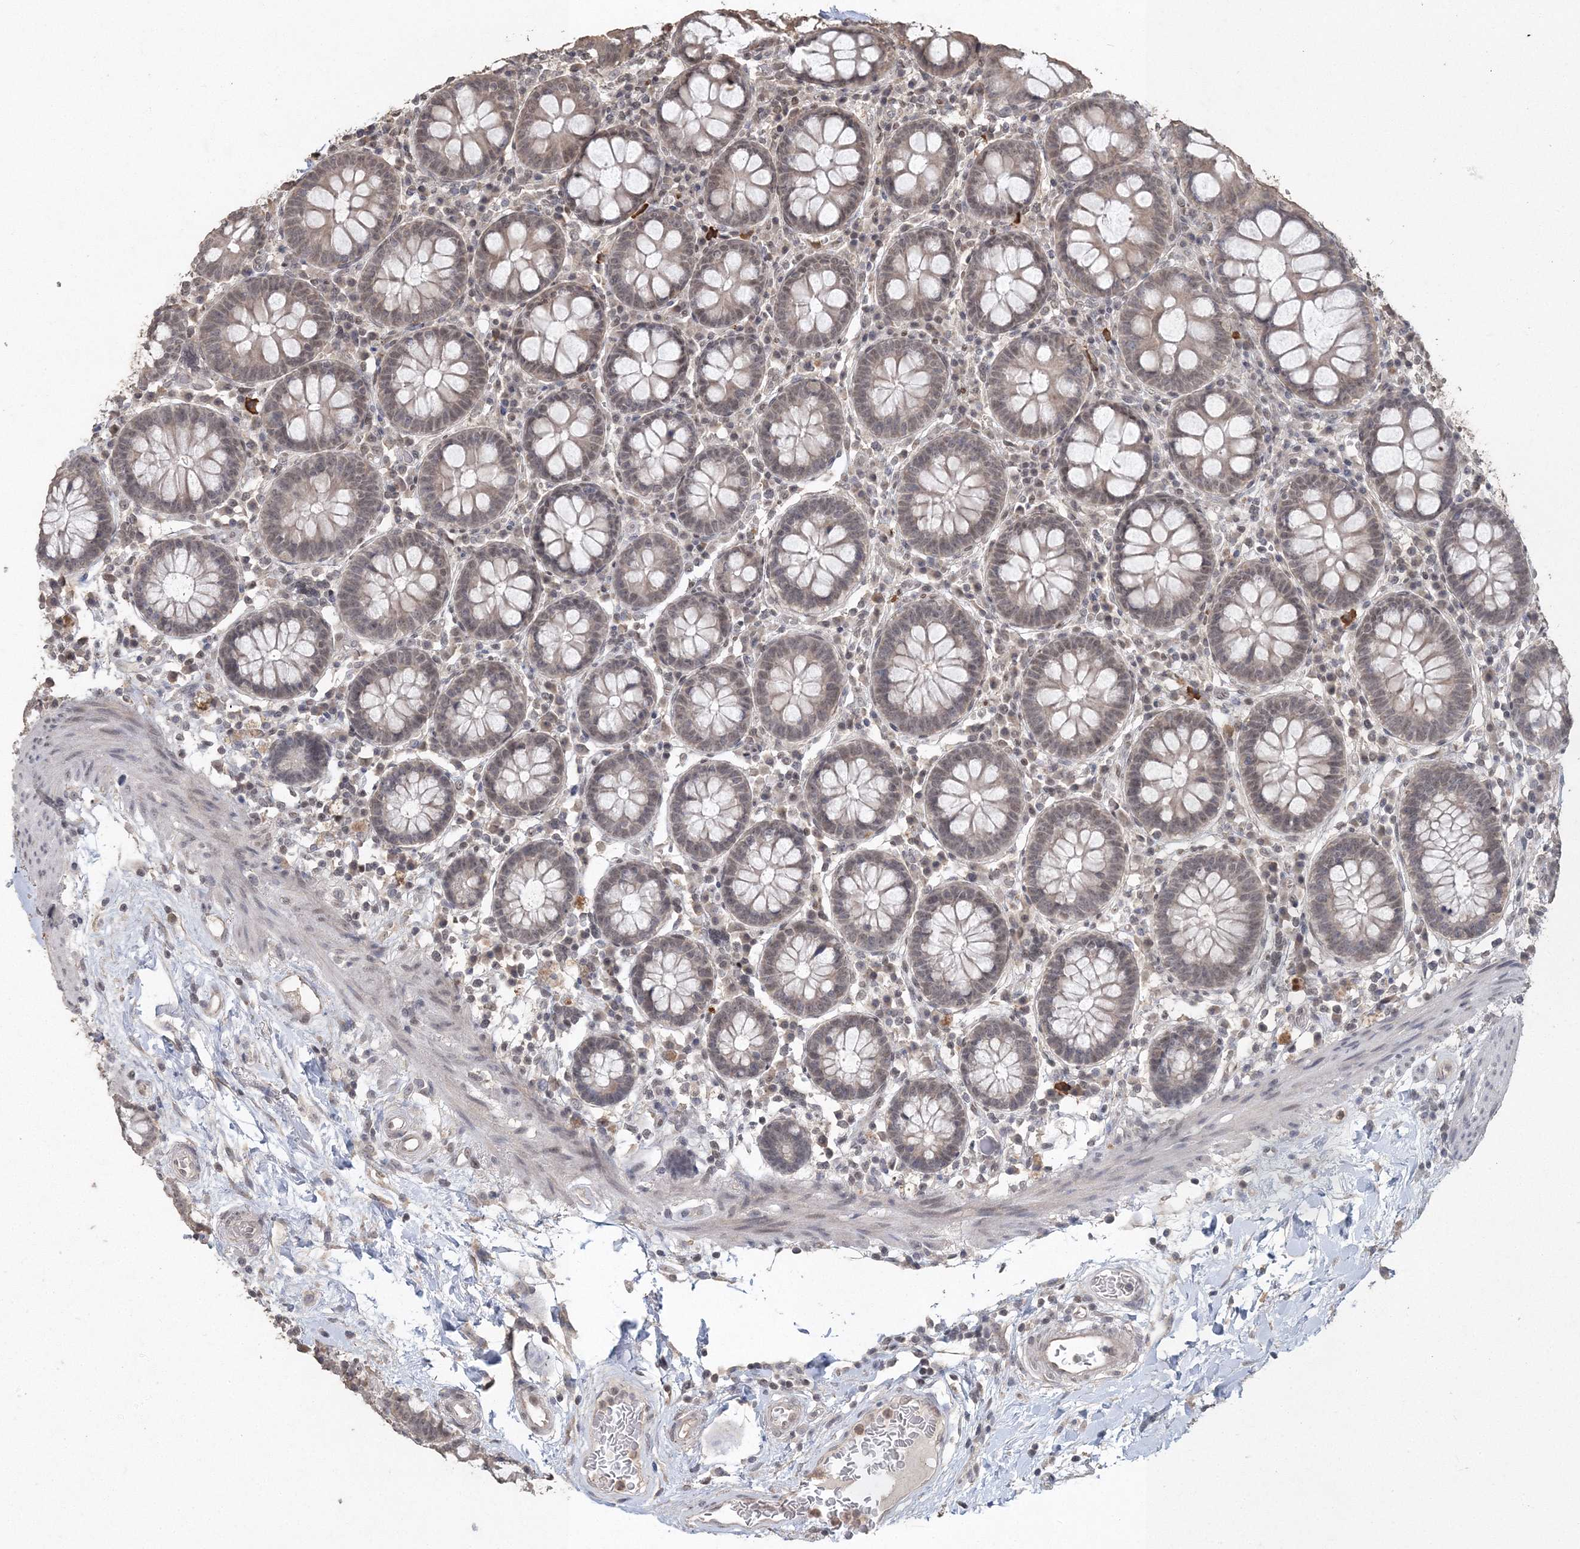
{"staining": {"intensity": "weak", "quantity": "25%-75%", "location": "cytoplasmic/membranous"}, "tissue": "colon", "cell_type": "Endothelial cells", "image_type": "normal", "snomed": [{"axis": "morphology", "description": "Normal tissue, NOS"}, {"axis": "topography", "description": "Colon"}], "caption": "Protein expression analysis of normal colon exhibits weak cytoplasmic/membranous staining in about 25%-75% of endothelial cells.", "gene": "UIMC1", "patient": {"sex": "female", "age": 79}}